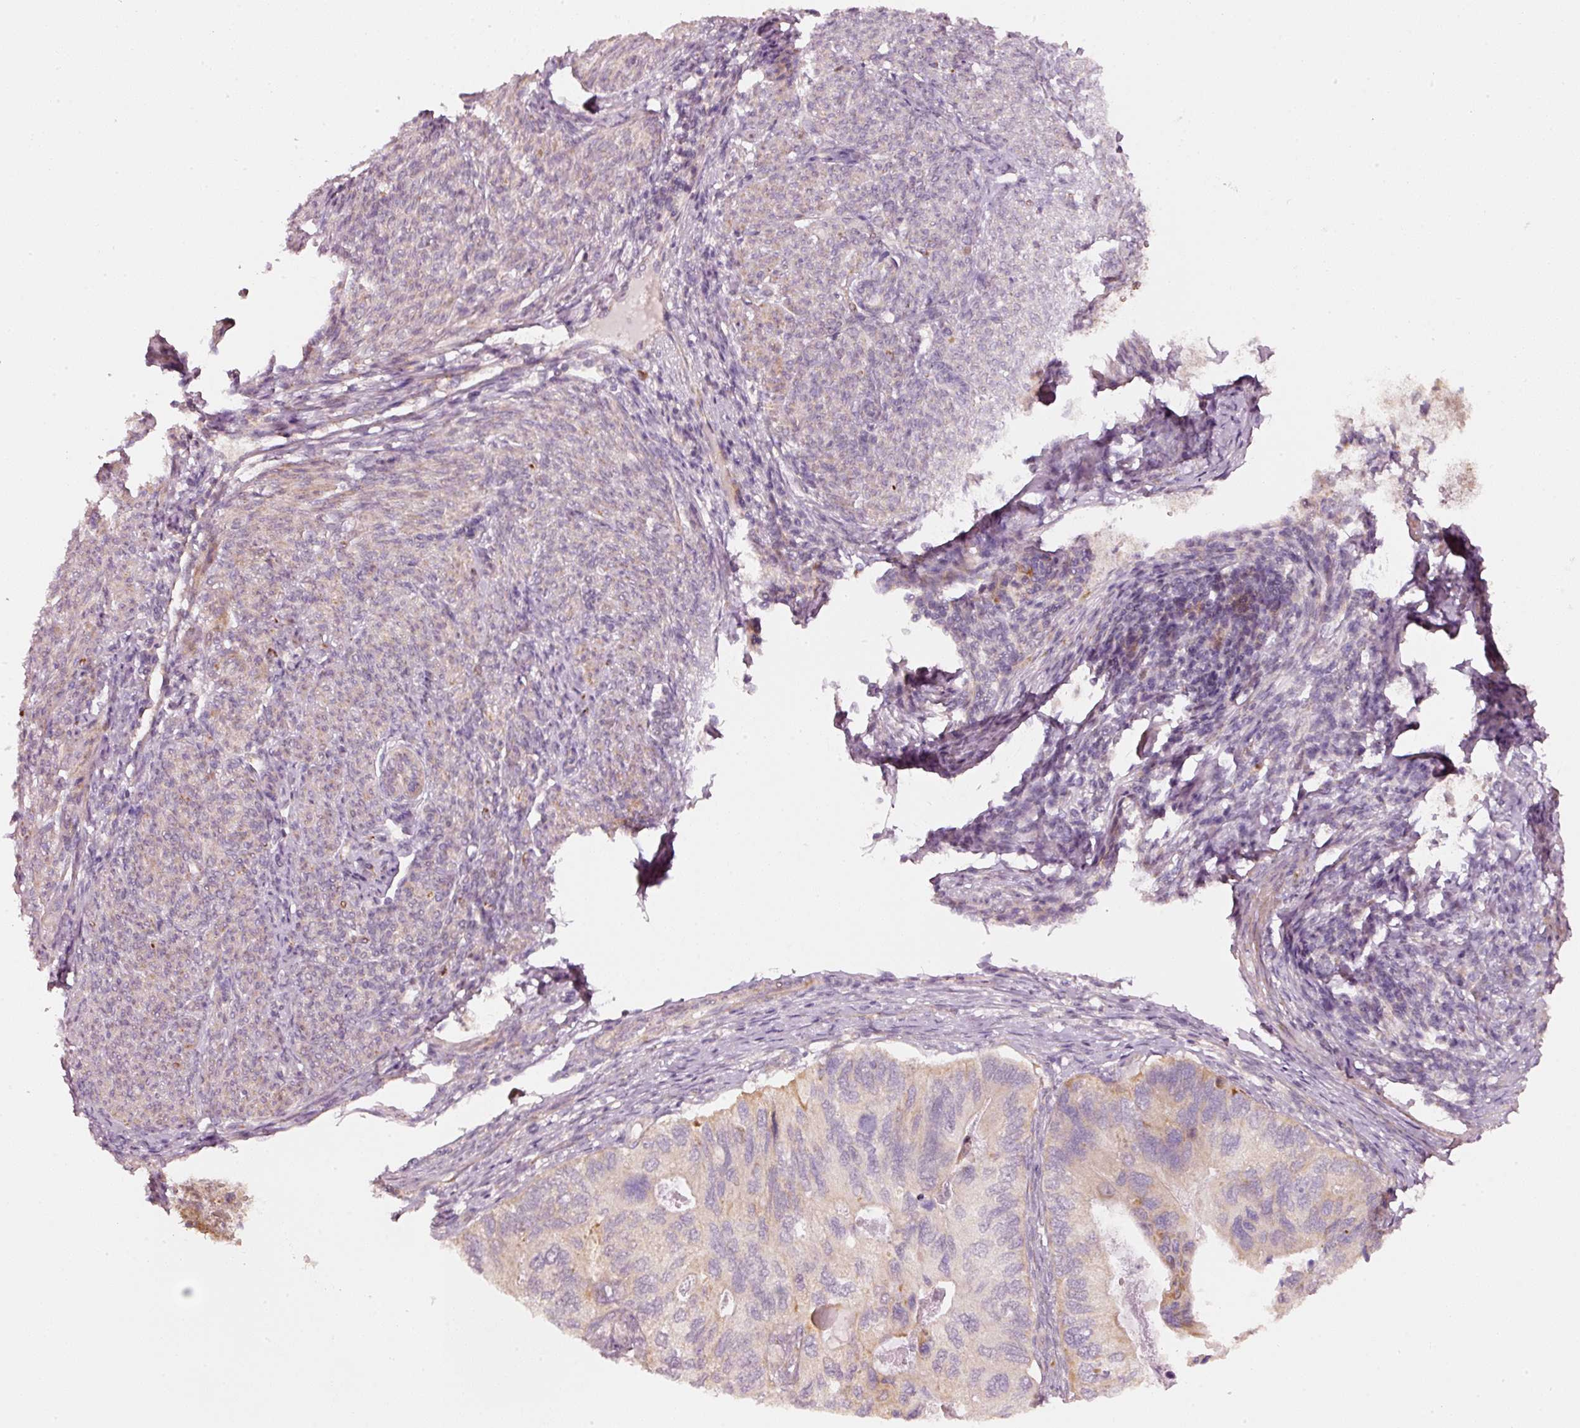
{"staining": {"intensity": "negative", "quantity": "none", "location": "none"}, "tissue": "endometrial cancer", "cell_type": "Tumor cells", "image_type": "cancer", "snomed": [{"axis": "morphology", "description": "Carcinoma, NOS"}, {"axis": "topography", "description": "Uterus"}], "caption": "DAB (3,3'-diaminobenzidine) immunohistochemical staining of human endometrial carcinoma demonstrates no significant positivity in tumor cells.", "gene": "ARHGAP22", "patient": {"sex": "female", "age": 76}}